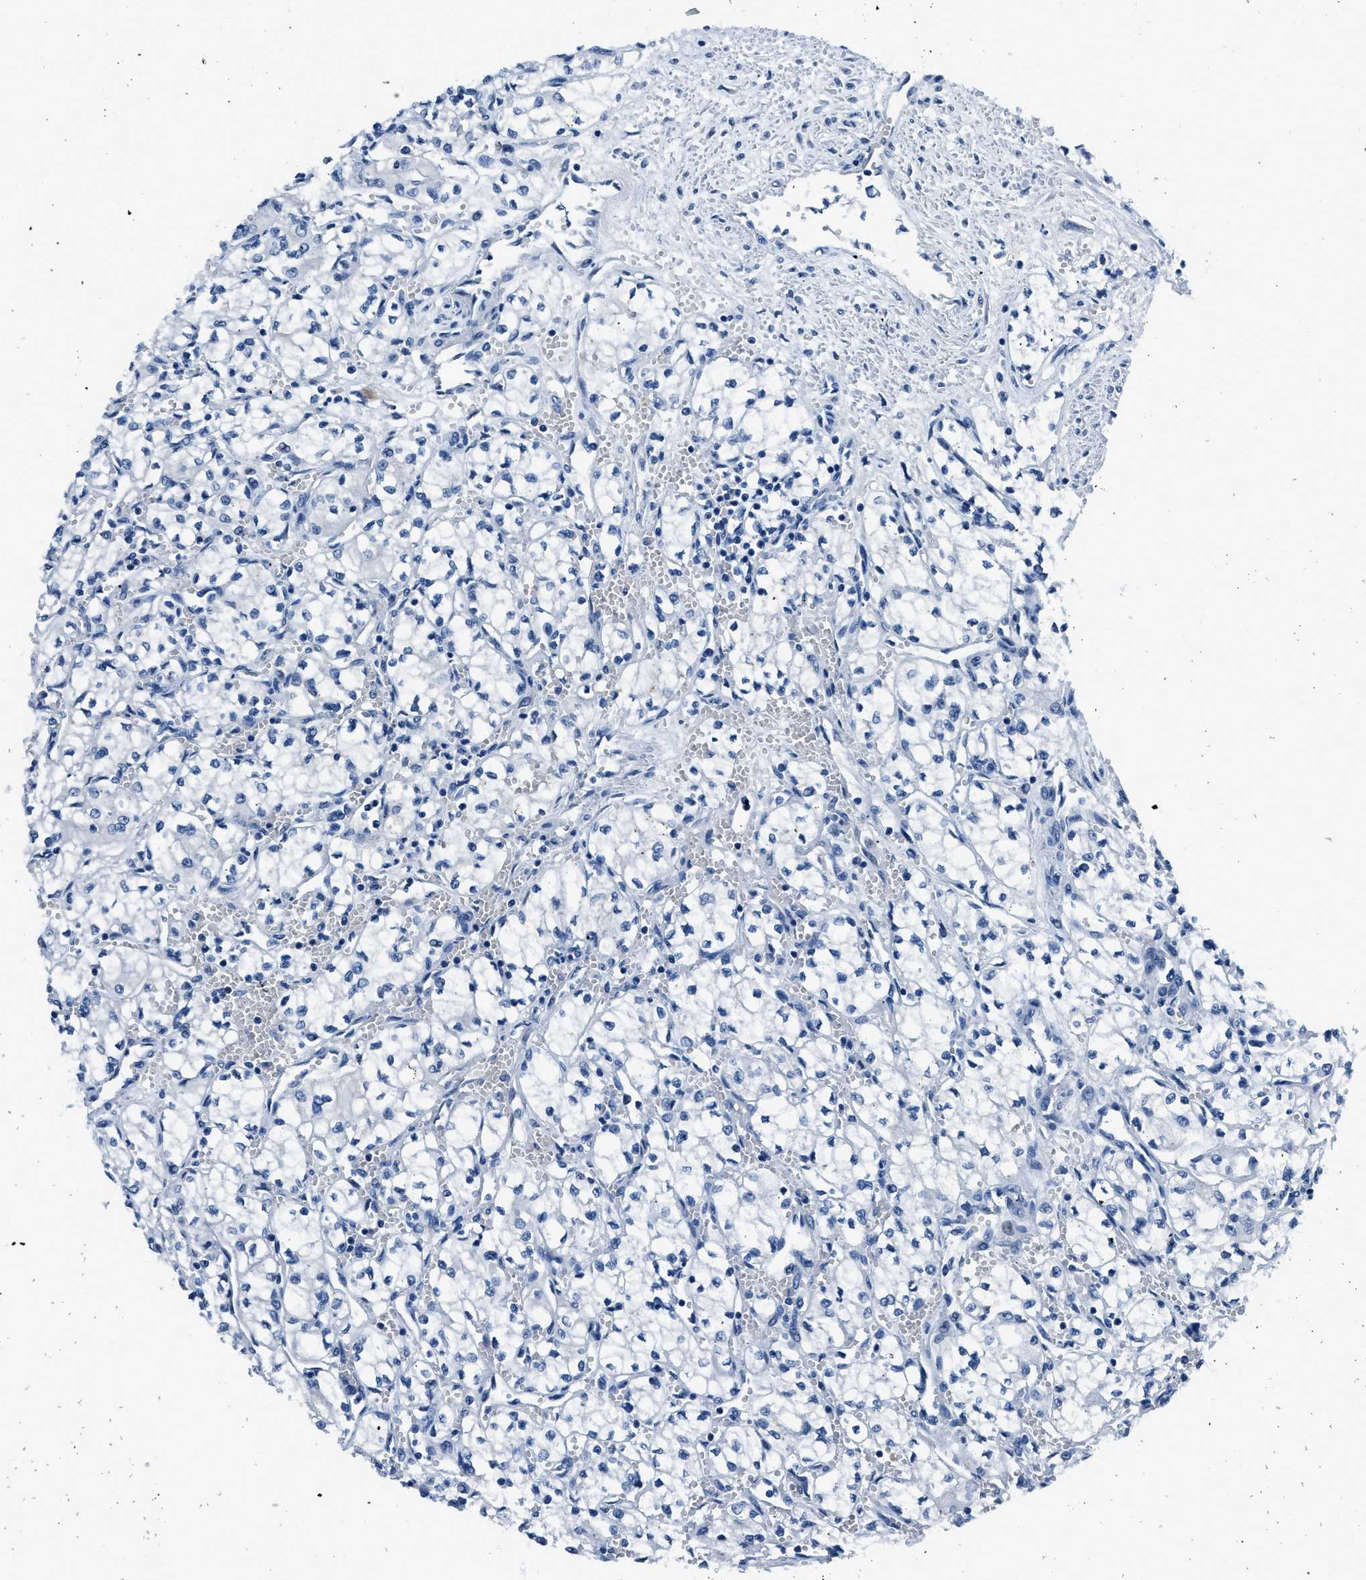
{"staining": {"intensity": "negative", "quantity": "none", "location": "none"}, "tissue": "renal cancer", "cell_type": "Tumor cells", "image_type": "cancer", "snomed": [{"axis": "morphology", "description": "Normal tissue, NOS"}, {"axis": "morphology", "description": "Adenocarcinoma, NOS"}, {"axis": "topography", "description": "Kidney"}], "caption": "Immunohistochemical staining of human renal cancer reveals no significant expression in tumor cells.", "gene": "GJA3", "patient": {"sex": "male", "age": 59}}